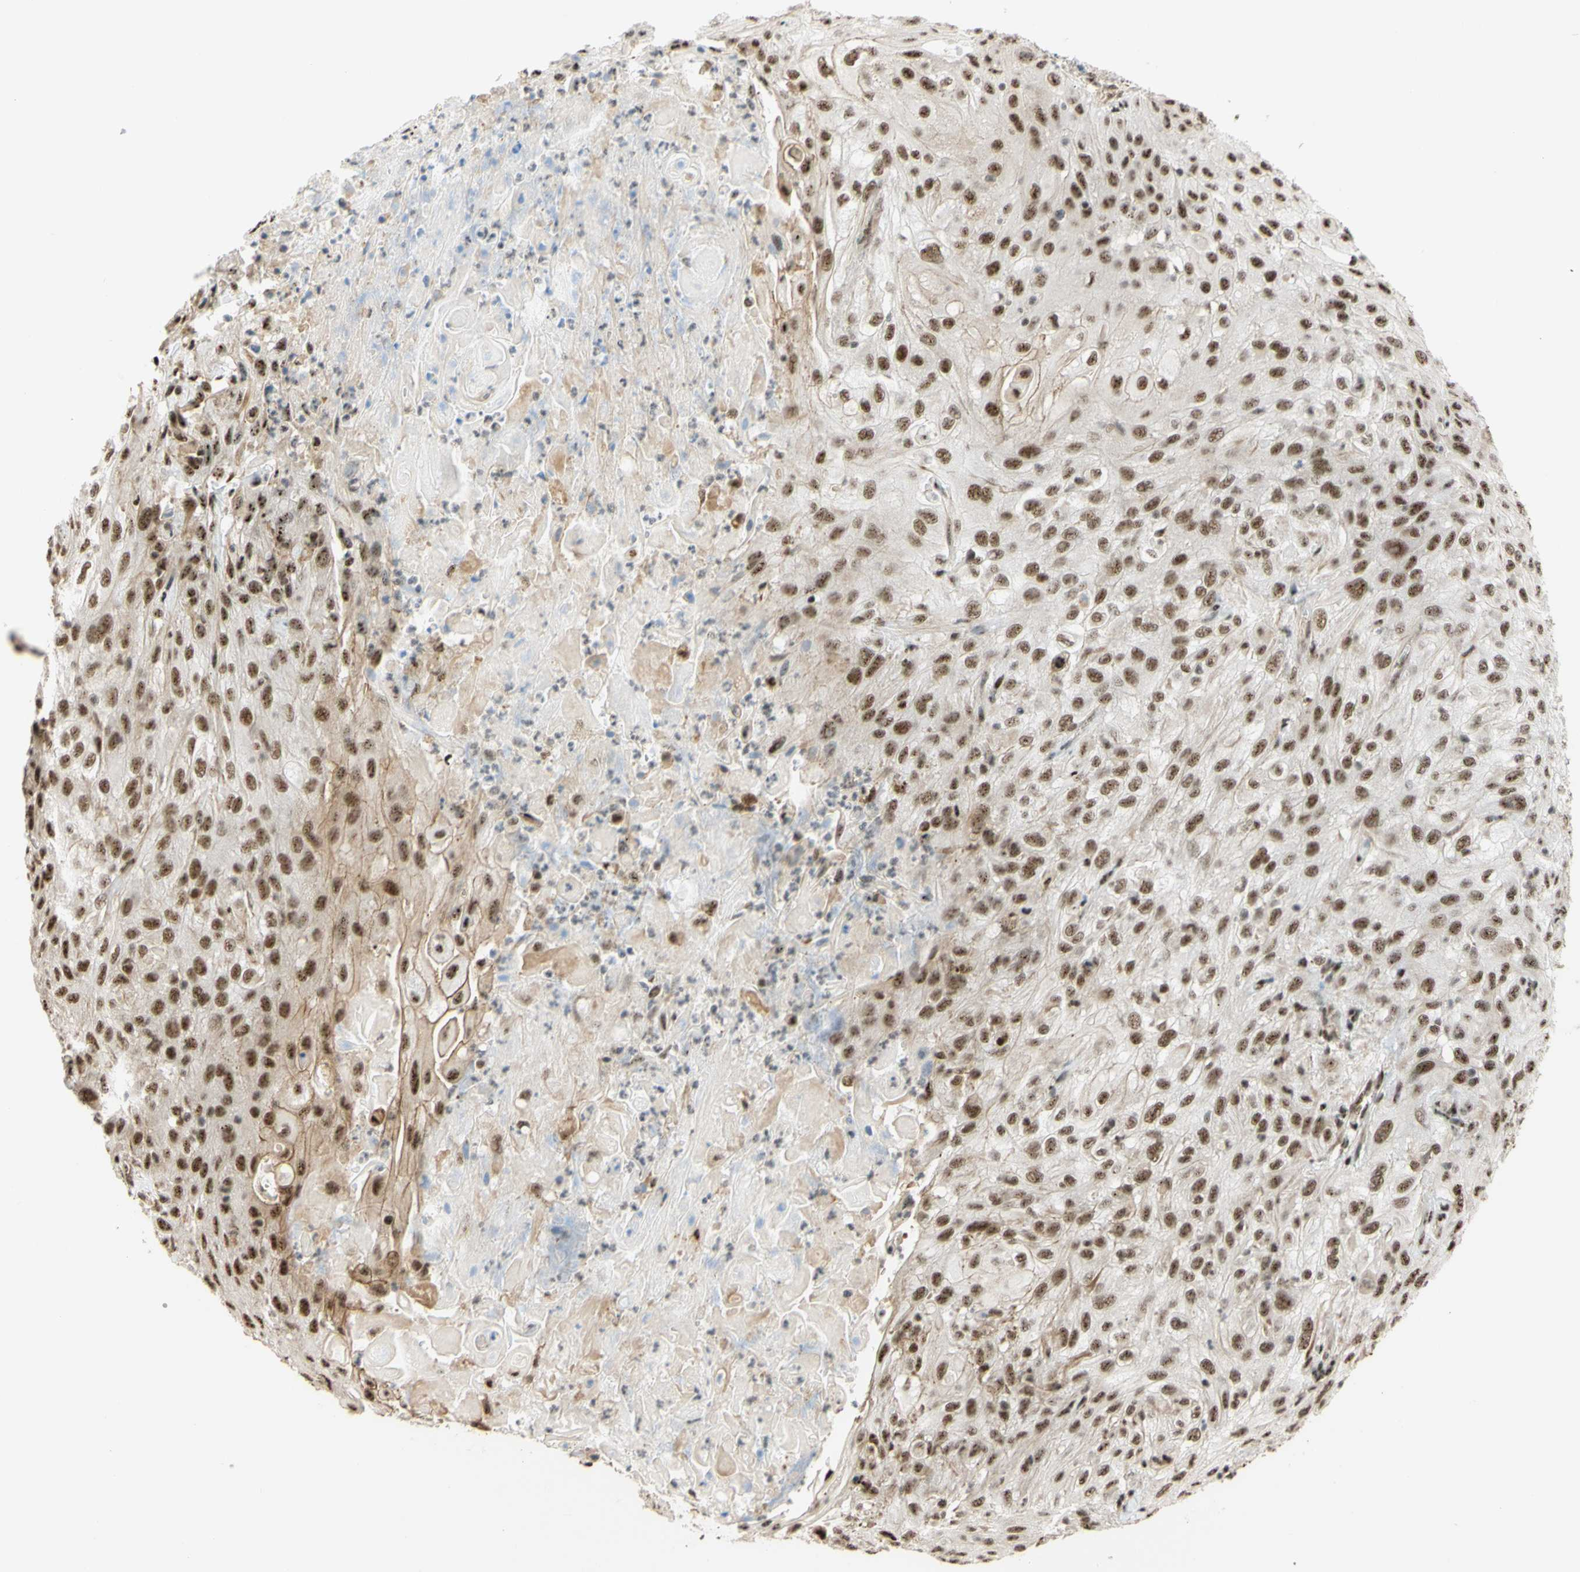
{"staining": {"intensity": "moderate", "quantity": ">75%", "location": "nuclear"}, "tissue": "skin cancer", "cell_type": "Tumor cells", "image_type": "cancer", "snomed": [{"axis": "morphology", "description": "Squamous cell carcinoma, NOS"}, {"axis": "topography", "description": "Skin"}], "caption": "About >75% of tumor cells in human skin cancer (squamous cell carcinoma) exhibit moderate nuclear protein positivity as visualized by brown immunohistochemical staining.", "gene": "SAP18", "patient": {"sex": "male", "age": 75}}